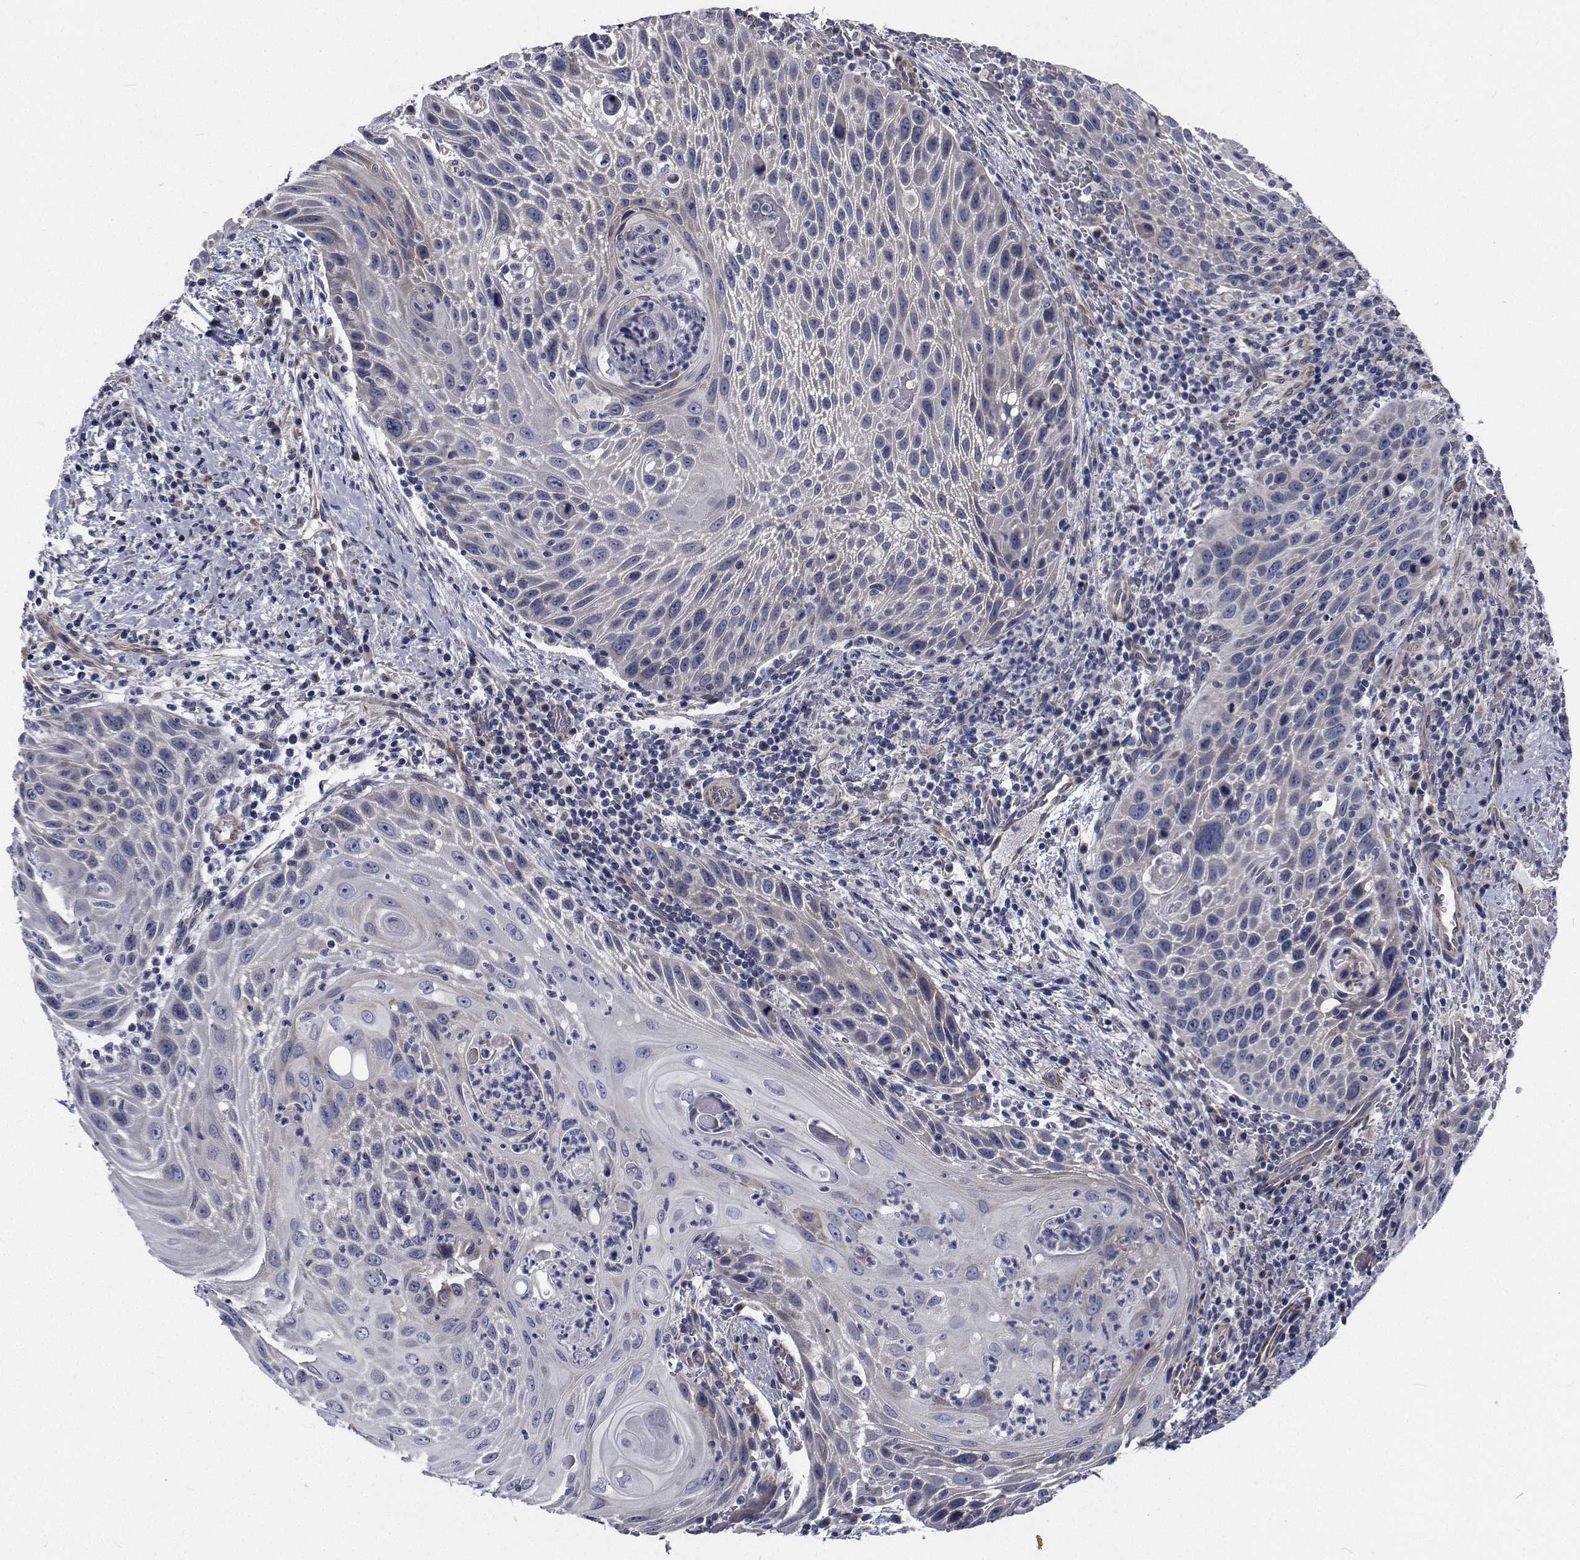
{"staining": {"intensity": "negative", "quantity": "none", "location": "none"}, "tissue": "head and neck cancer", "cell_type": "Tumor cells", "image_type": "cancer", "snomed": [{"axis": "morphology", "description": "Squamous cell carcinoma, NOS"}, {"axis": "topography", "description": "Head-Neck"}], "caption": "This photomicrograph is of head and neck cancer stained with immunohistochemistry (IHC) to label a protein in brown with the nuclei are counter-stained blue. There is no expression in tumor cells. (DAB immunohistochemistry, high magnification).", "gene": "TTBK1", "patient": {"sex": "male", "age": 69}}